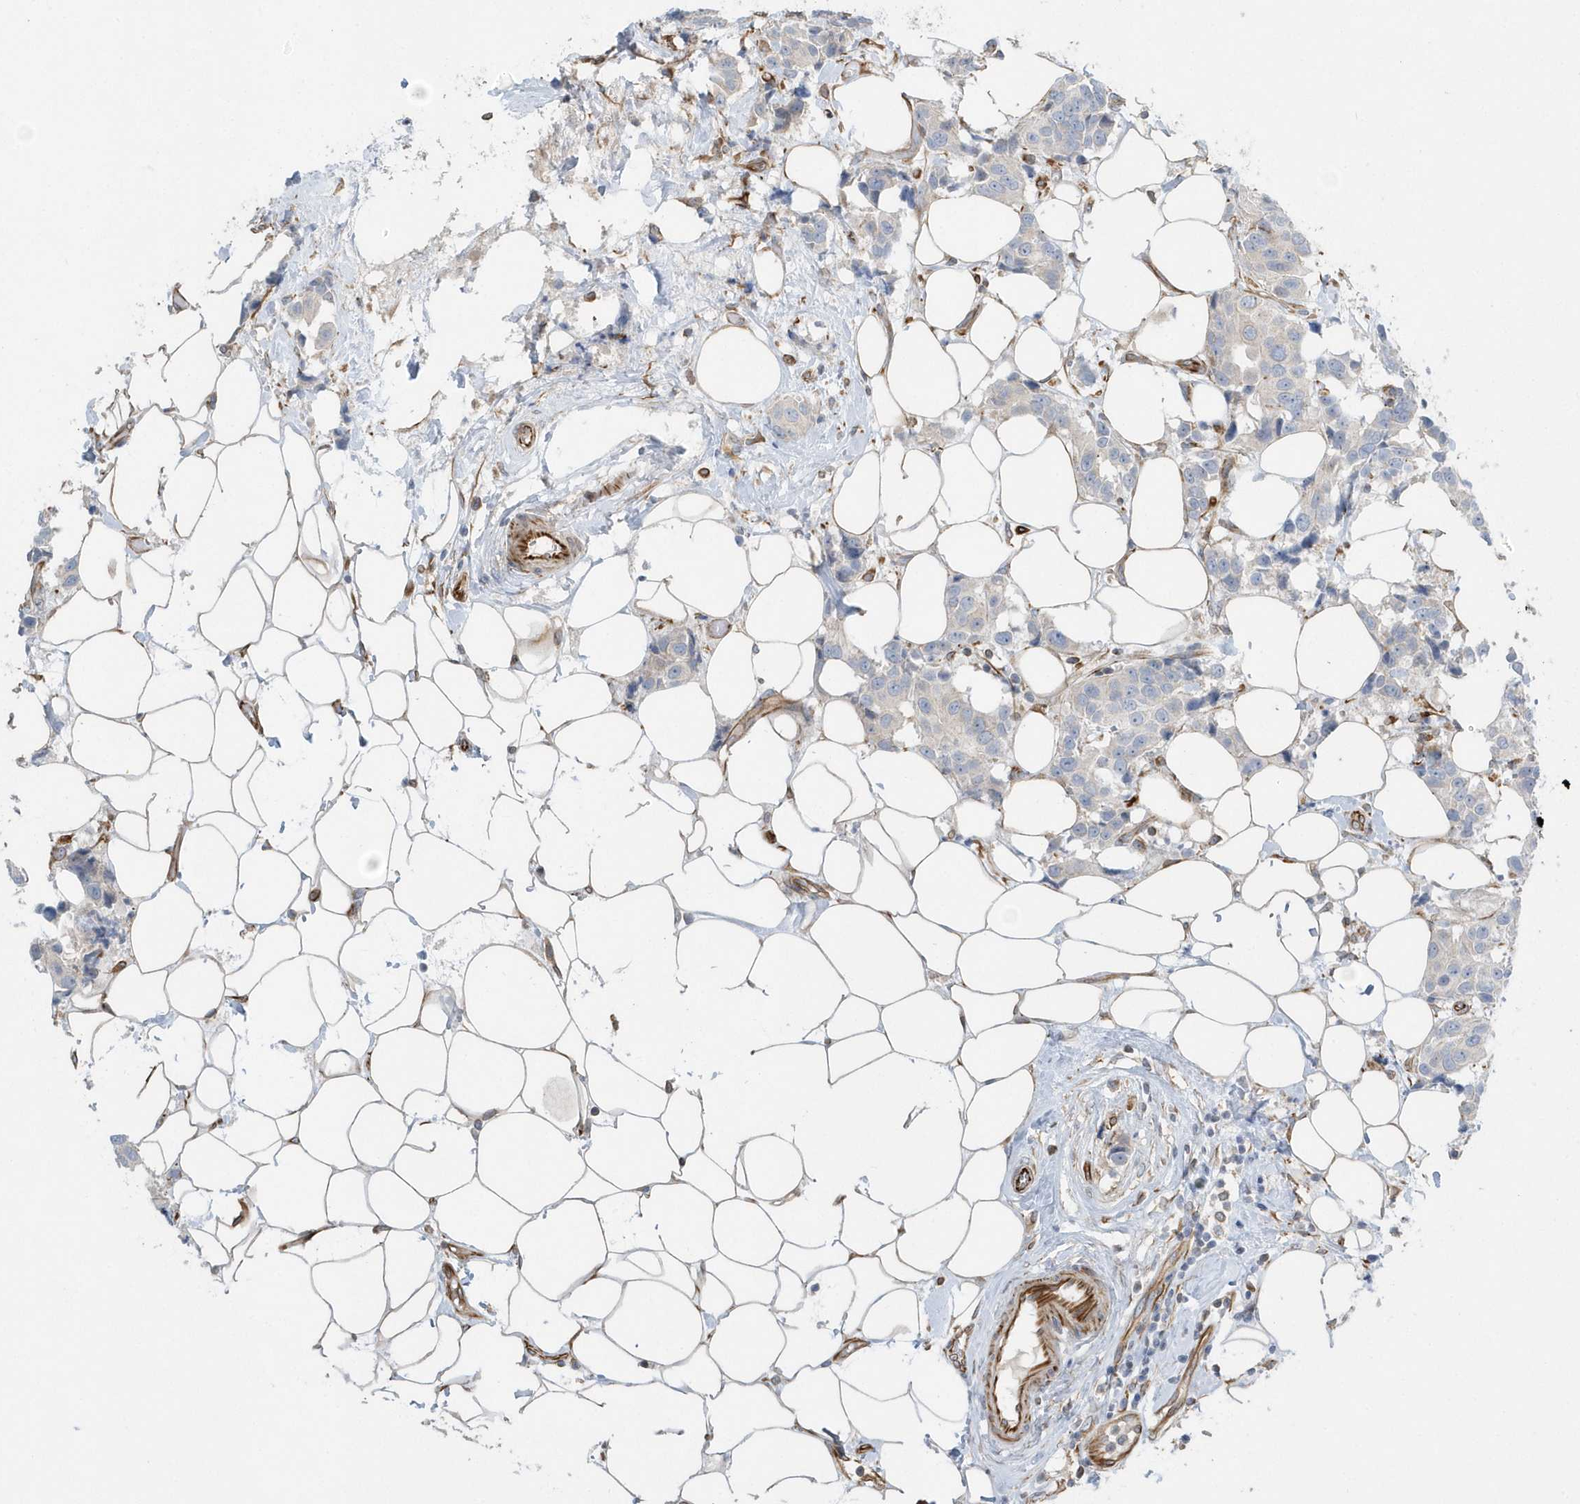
{"staining": {"intensity": "negative", "quantity": "none", "location": "none"}, "tissue": "breast cancer", "cell_type": "Tumor cells", "image_type": "cancer", "snomed": [{"axis": "morphology", "description": "Normal tissue, NOS"}, {"axis": "morphology", "description": "Duct carcinoma"}, {"axis": "topography", "description": "Breast"}], "caption": "This image is of breast cancer (invasive ductal carcinoma) stained with immunohistochemistry to label a protein in brown with the nuclei are counter-stained blue. There is no positivity in tumor cells.", "gene": "RAB17", "patient": {"sex": "female", "age": 39}}